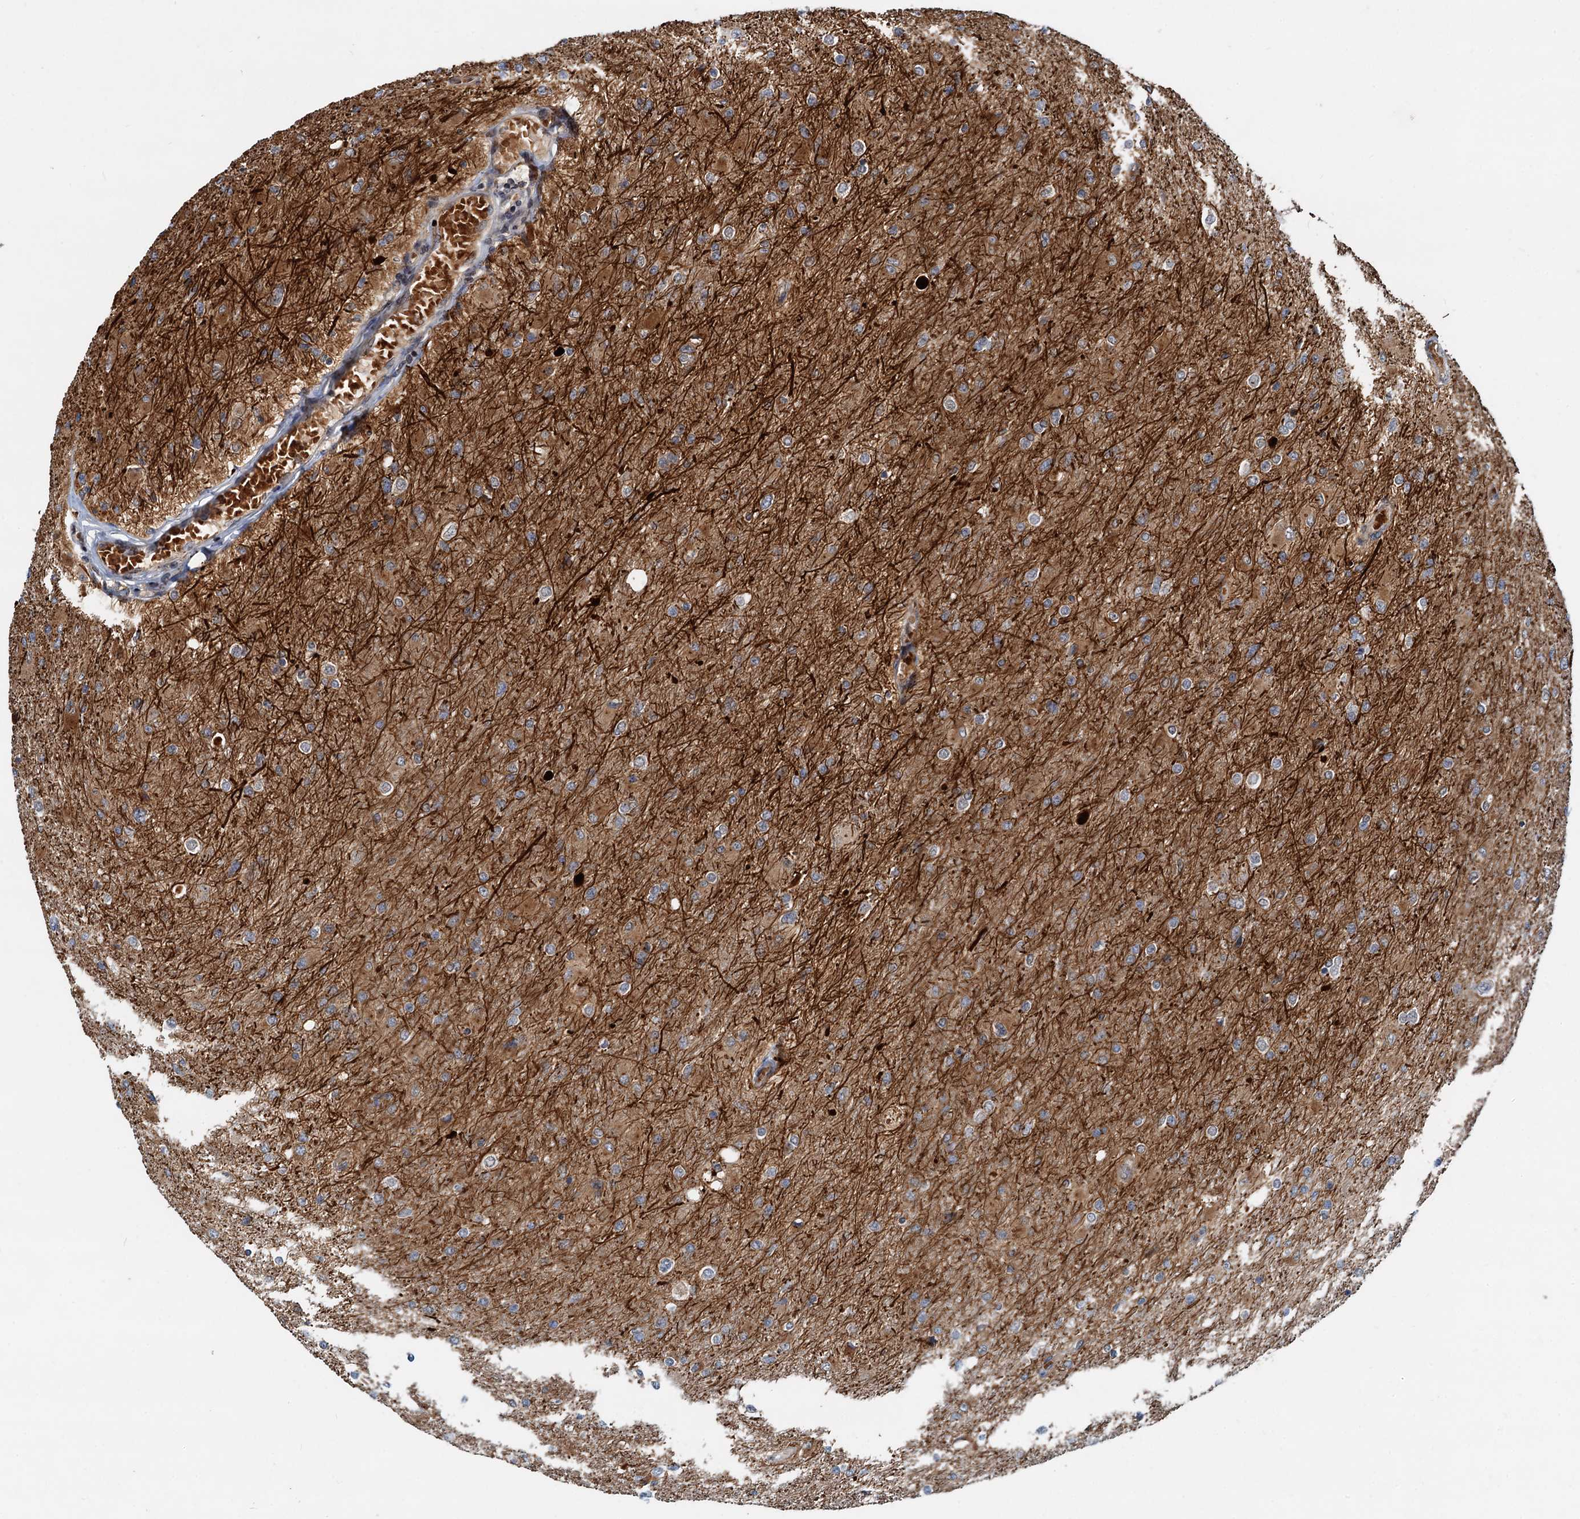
{"staining": {"intensity": "negative", "quantity": "none", "location": "none"}, "tissue": "glioma", "cell_type": "Tumor cells", "image_type": "cancer", "snomed": [{"axis": "morphology", "description": "Glioma, malignant, High grade"}, {"axis": "topography", "description": "Cerebral cortex"}], "caption": "This is an immunohistochemistry histopathology image of glioma. There is no staining in tumor cells.", "gene": "CEP68", "patient": {"sex": "female", "age": 36}}